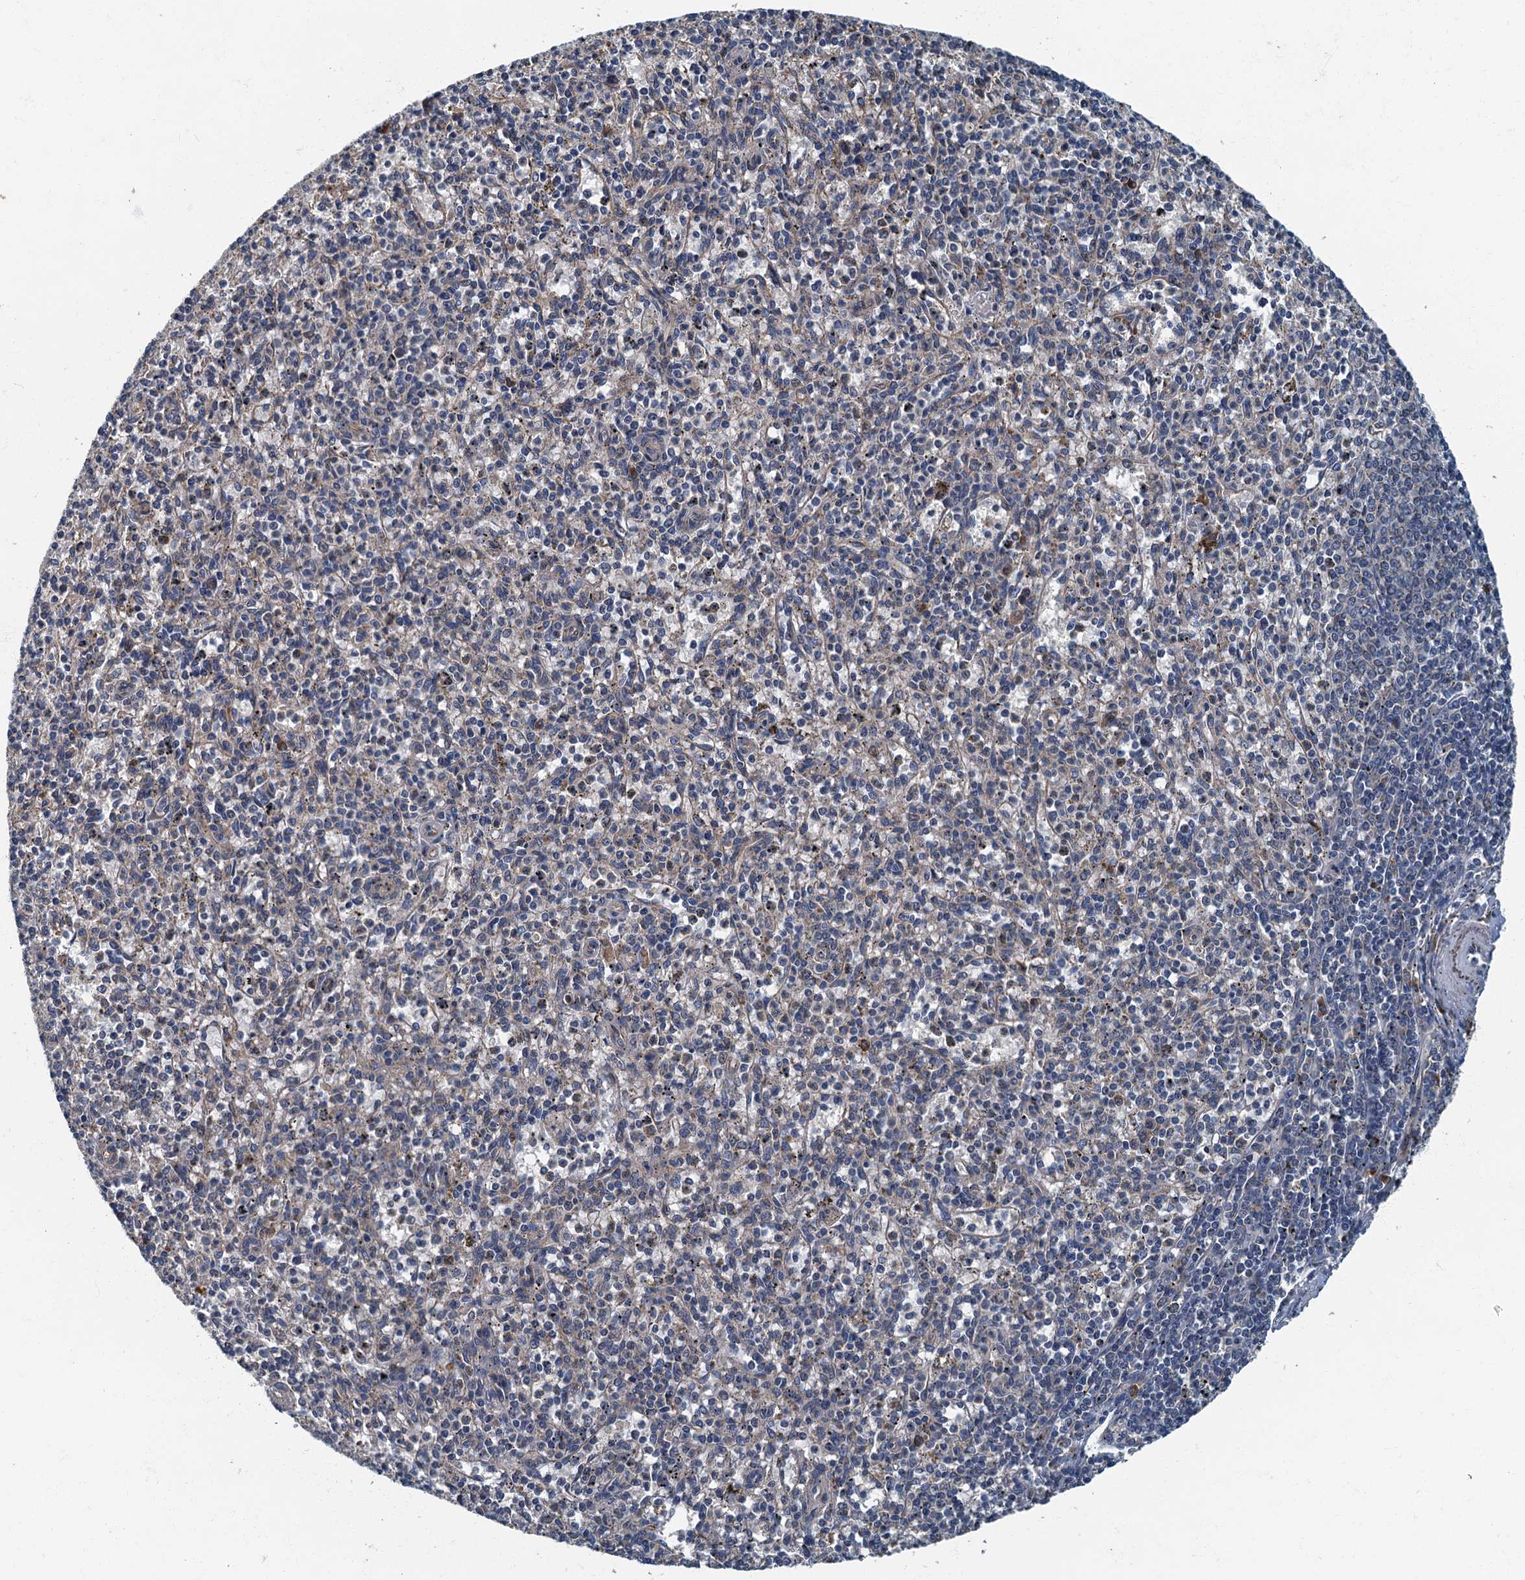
{"staining": {"intensity": "negative", "quantity": "none", "location": "none"}, "tissue": "spleen", "cell_type": "Cells in red pulp", "image_type": "normal", "snomed": [{"axis": "morphology", "description": "Normal tissue, NOS"}, {"axis": "topography", "description": "Spleen"}], "caption": "A photomicrograph of spleen stained for a protein demonstrates no brown staining in cells in red pulp. (Stains: DAB immunohistochemistry with hematoxylin counter stain, Microscopy: brightfield microscopy at high magnification).", "gene": "DDX49", "patient": {"sex": "male", "age": 72}}